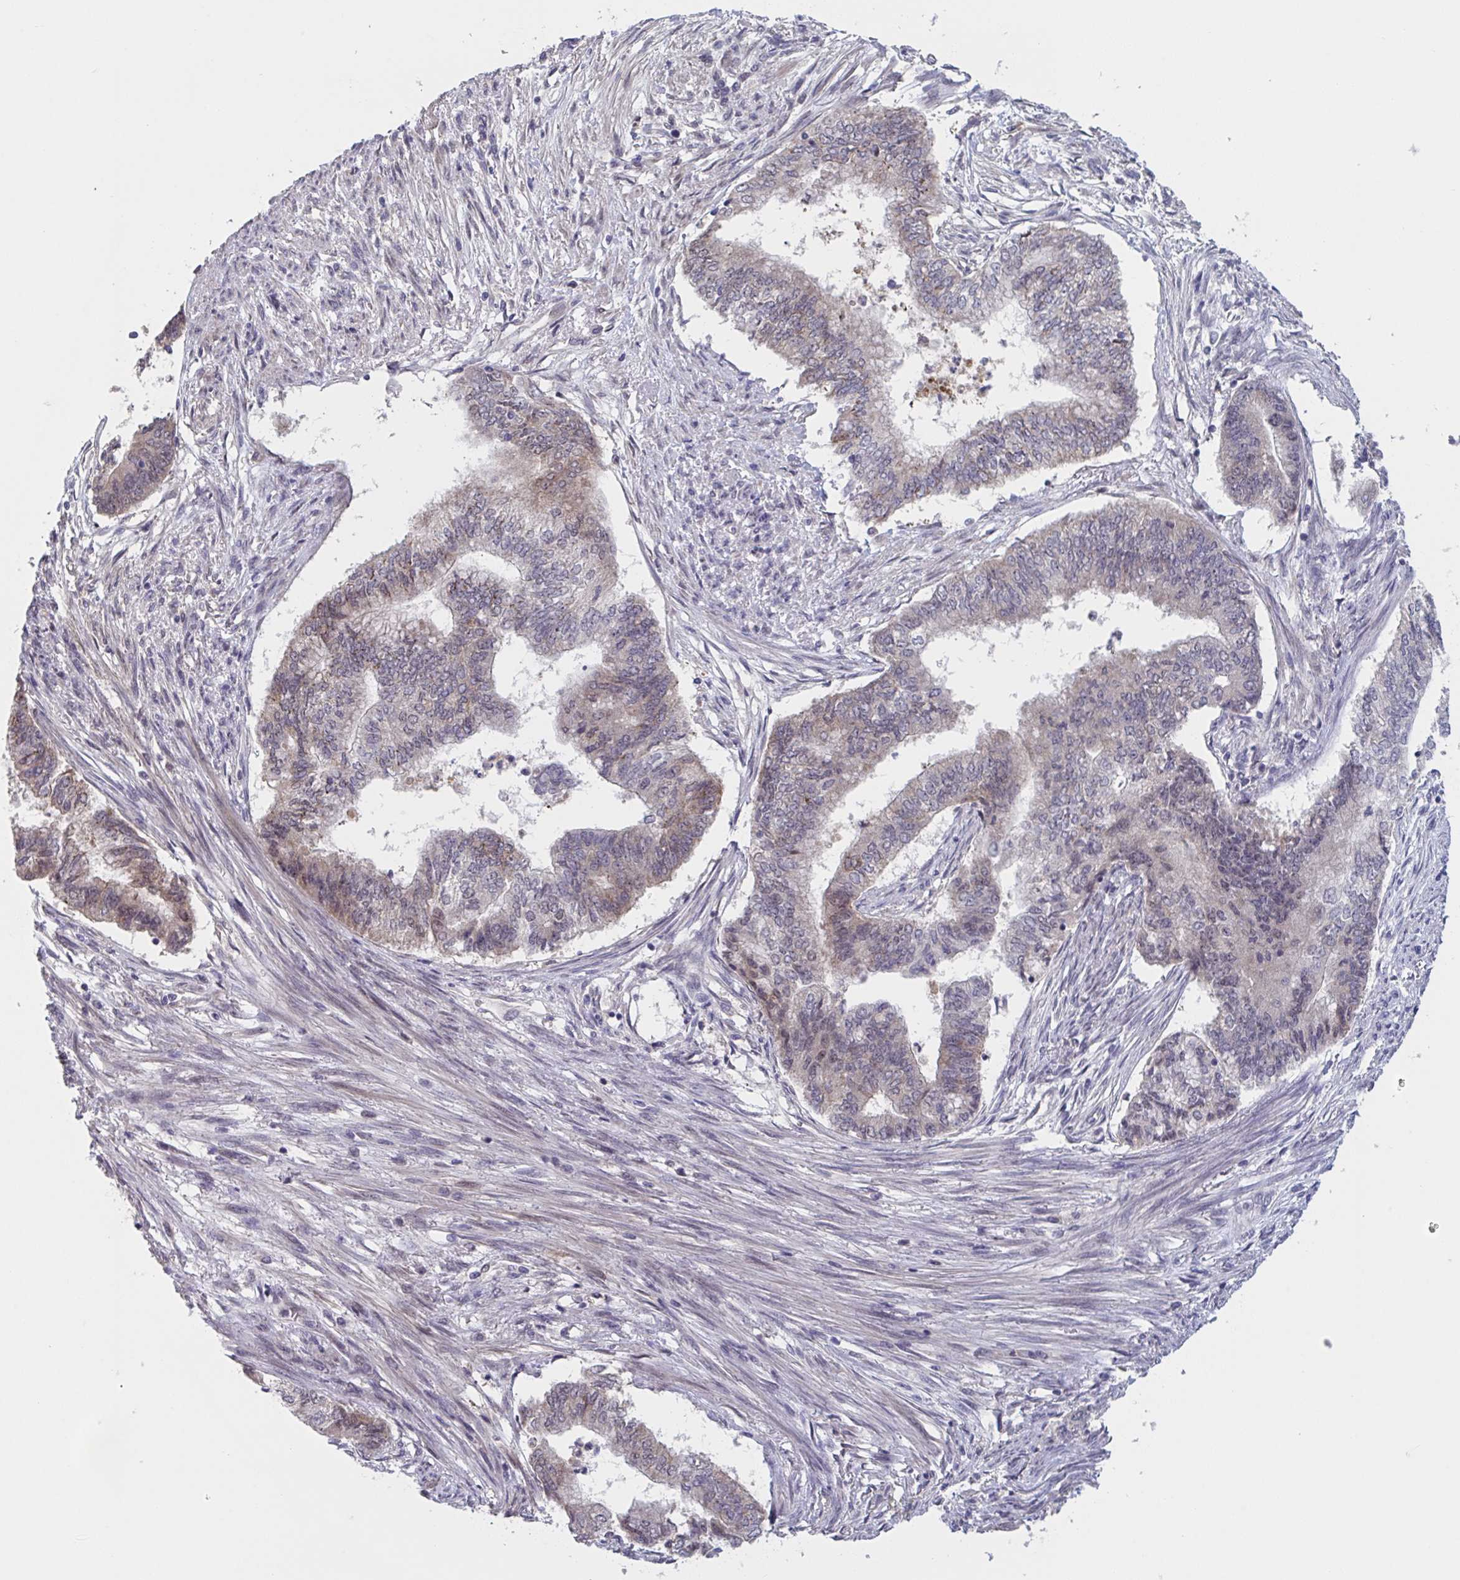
{"staining": {"intensity": "moderate", "quantity": "25%-75%", "location": "cytoplasmic/membranous,nuclear"}, "tissue": "endometrial cancer", "cell_type": "Tumor cells", "image_type": "cancer", "snomed": [{"axis": "morphology", "description": "Adenocarcinoma, NOS"}, {"axis": "topography", "description": "Endometrium"}], "caption": "Endometrial cancer stained with DAB immunohistochemistry (IHC) reveals medium levels of moderate cytoplasmic/membranous and nuclear expression in approximately 25%-75% of tumor cells.", "gene": "RIOK1", "patient": {"sex": "female", "age": 65}}